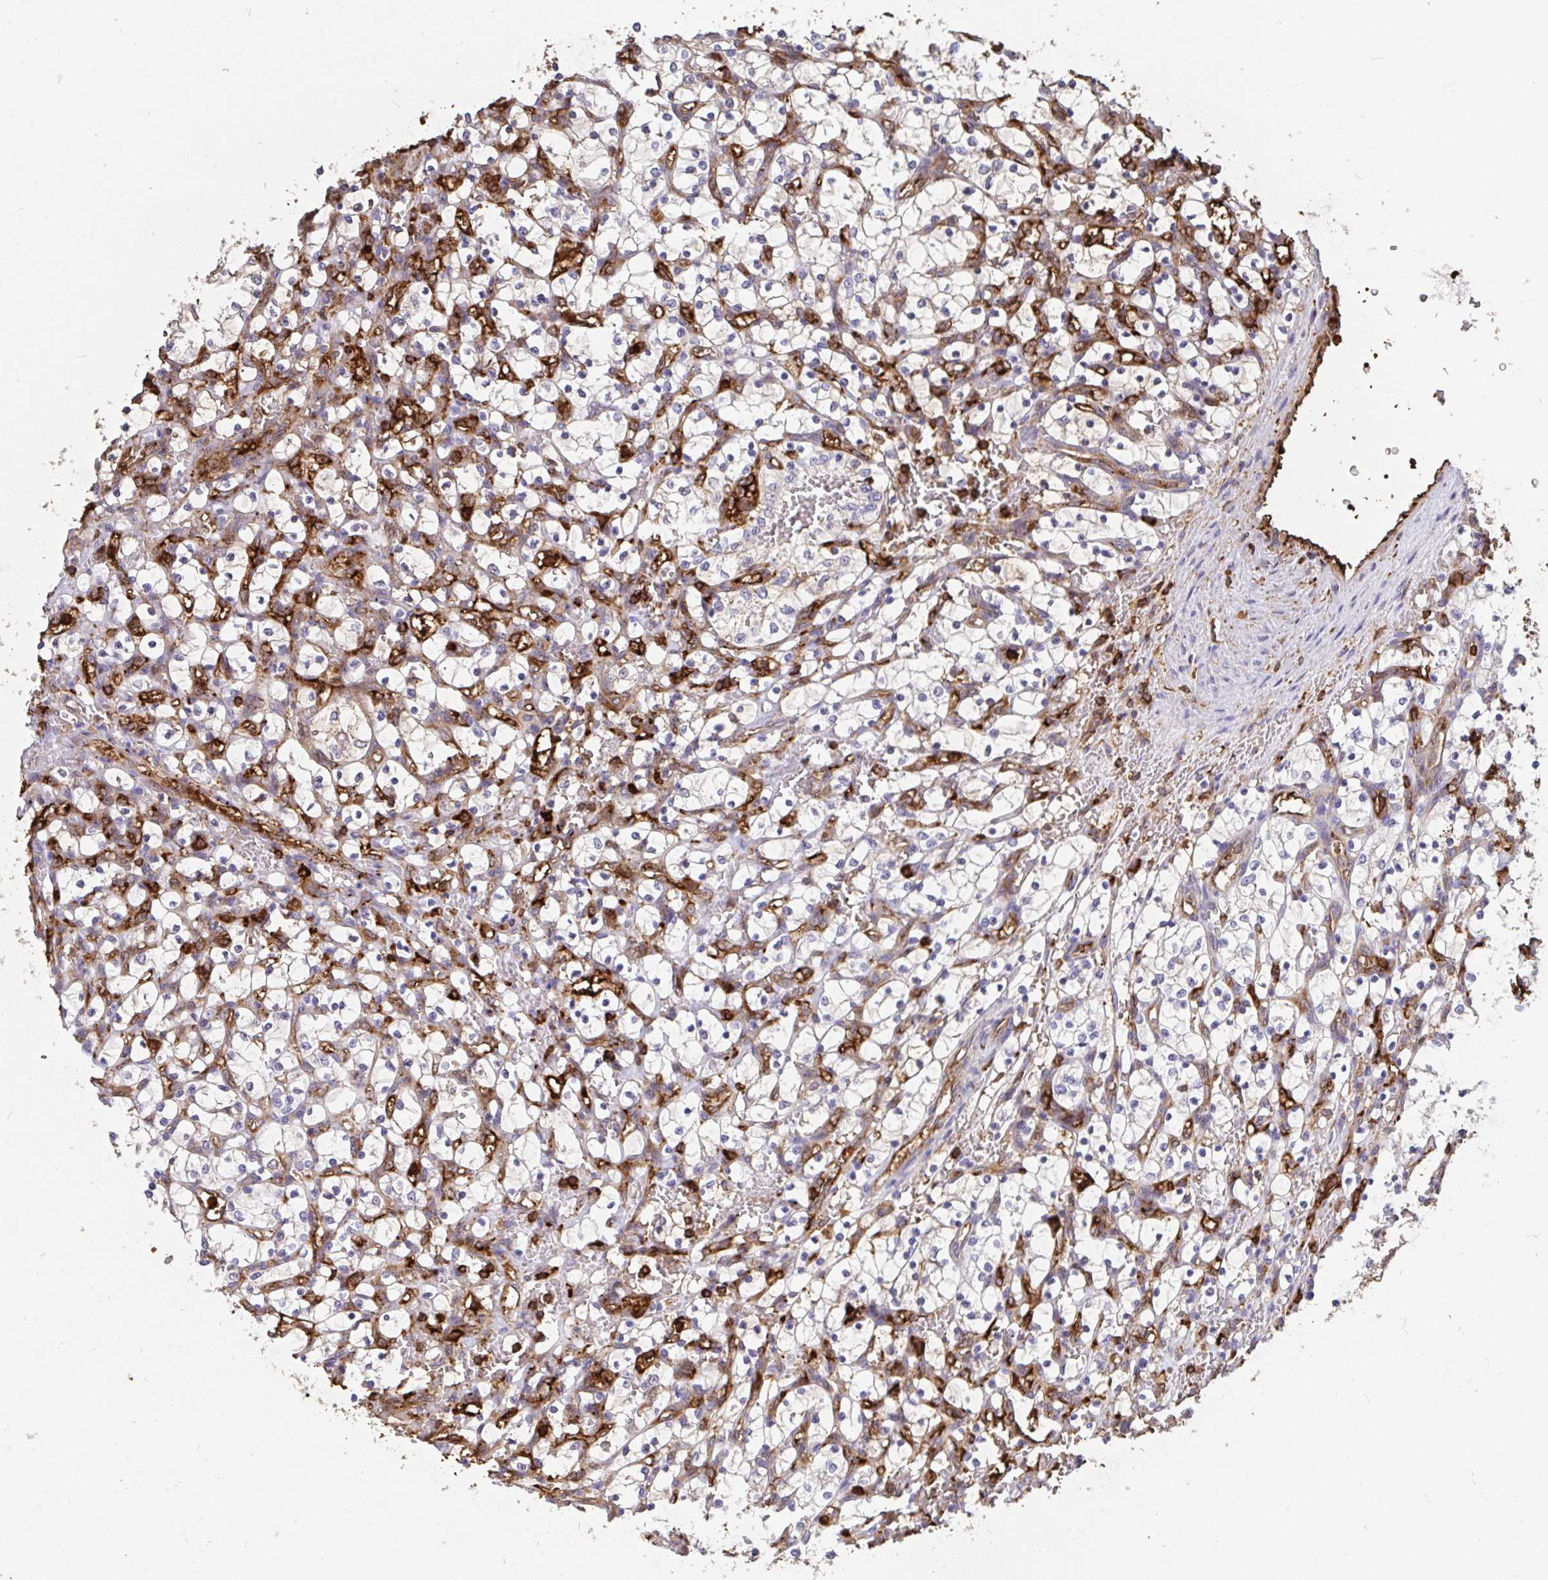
{"staining": {"intensity": "negative", "quantity": "none", "location": "none"}, "tissue": "renal cancer", "cell_type": "Tumor cells", "image_type": "cancer", "snomed": [{"axis": "morphology", "description": "Adenocarcinoma, NOS"}, {"axis": "topography", "description": "Kidney"}], "caption": "A photomicrograph of adenocarcinoma (renal) stained for a protein reveals no brown staining in tumor cells. Brightfield microscopy of IHC stained with DAB (brown) and hematoxylin (blue), captured at high magnification.", "gene": "CFL1", "patient": {"sex": "female", "age": 69}}